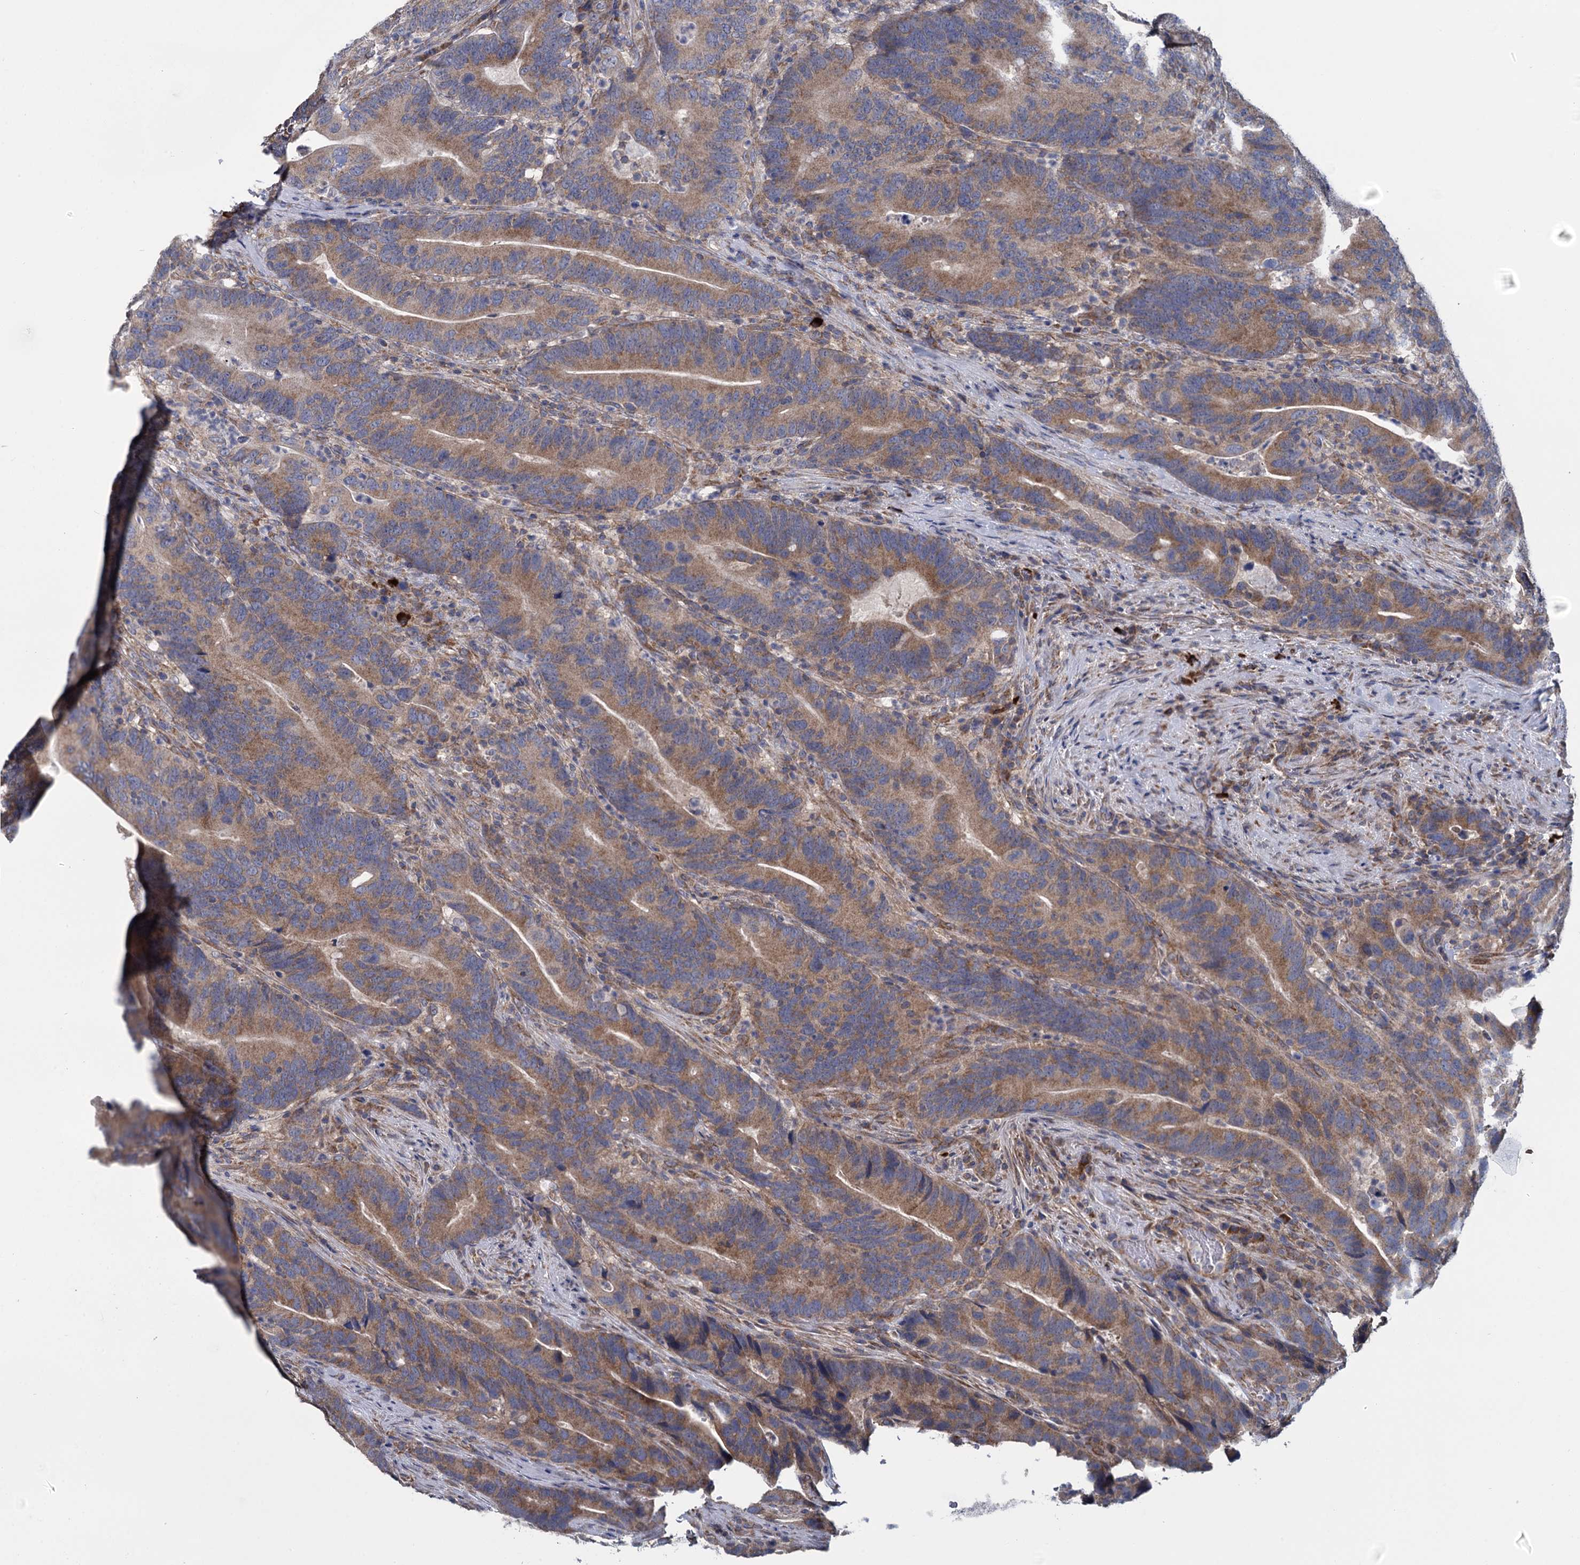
{"staining": {"intensity": "moderate", "quantity": ">75%", "location": "cytoplasmic/membranous"}, "tissue": "colorectal cancer", "cell_type": "Tumor cells", "image_type": "cancer", "snomed": [{"axis": "morphology", "description": "Adenocarcinoma, NOS"}, {"axis": "topography", "description": "Colon"}], "caption": "The image displays a brown stain indicating the presence of a protein in the cytoplasmic/membranous of tumor cells in adenocarcinoma (colorectal).", "gene": "GSTM2", "patient": {"sex": "female", "age": 66}}